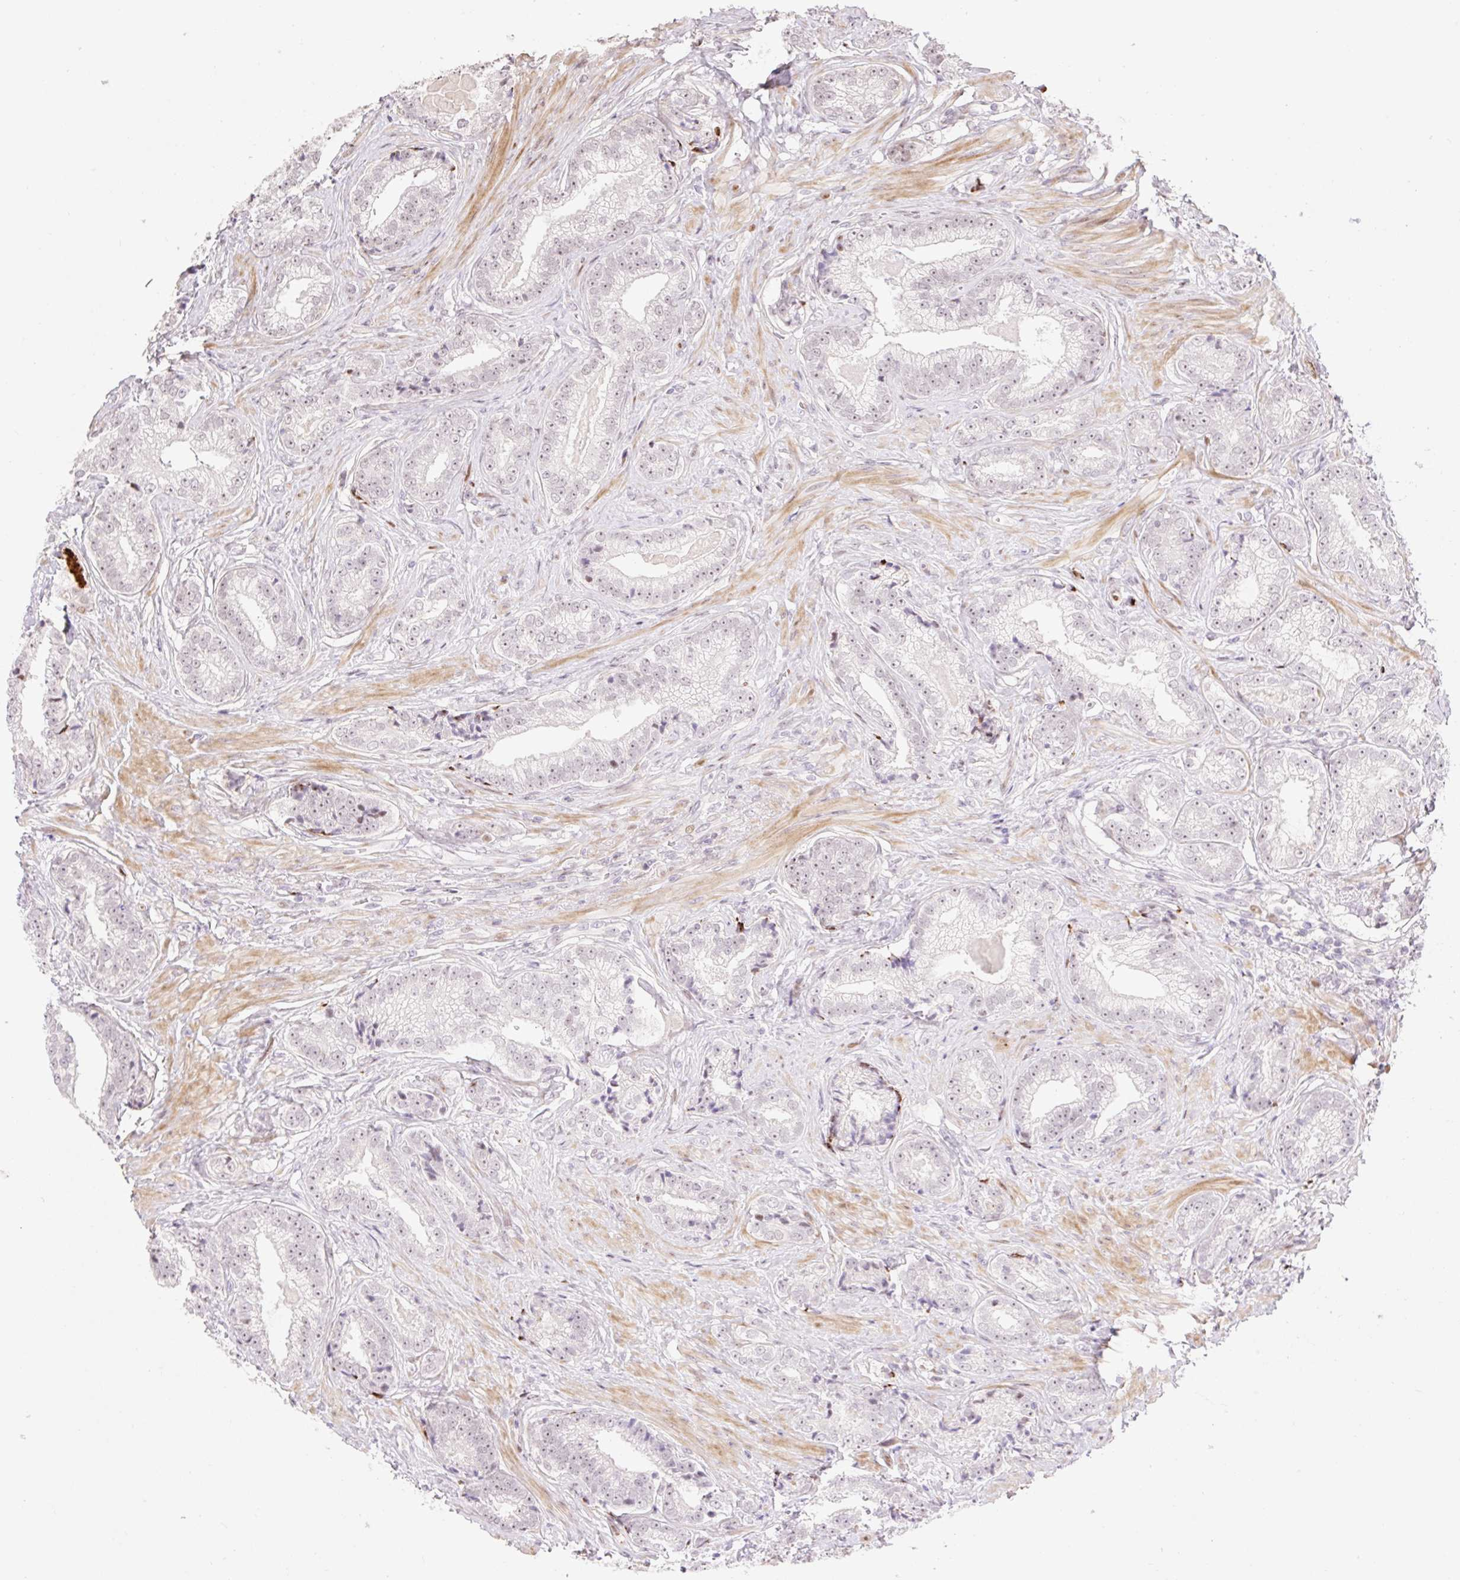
{"staining": {"intensity": "negative", "quantity": "none", "location": "none"}, "tissue": "prostate cancer", "cell_type": "Tumor cells", "image_type": "cancer", "snomed": [{"axis": "morphology", "description": "Adenocarcinoma, Low grade"}, {"axis": "topography", "description": "Prostate"}], "caption": "High magnification brightfield microscopy of prostate low-grade adenocarcinoma stained with DAB (3,3'-diaminobenzidine) (brown) and counterstained with hematoxylin (blue): tumor cells show no significant staining. (IHC, brightfield microscopy, high magnification).", "gene": "RIPPLY3", "patient": {"sex": "male", "age": 61}}